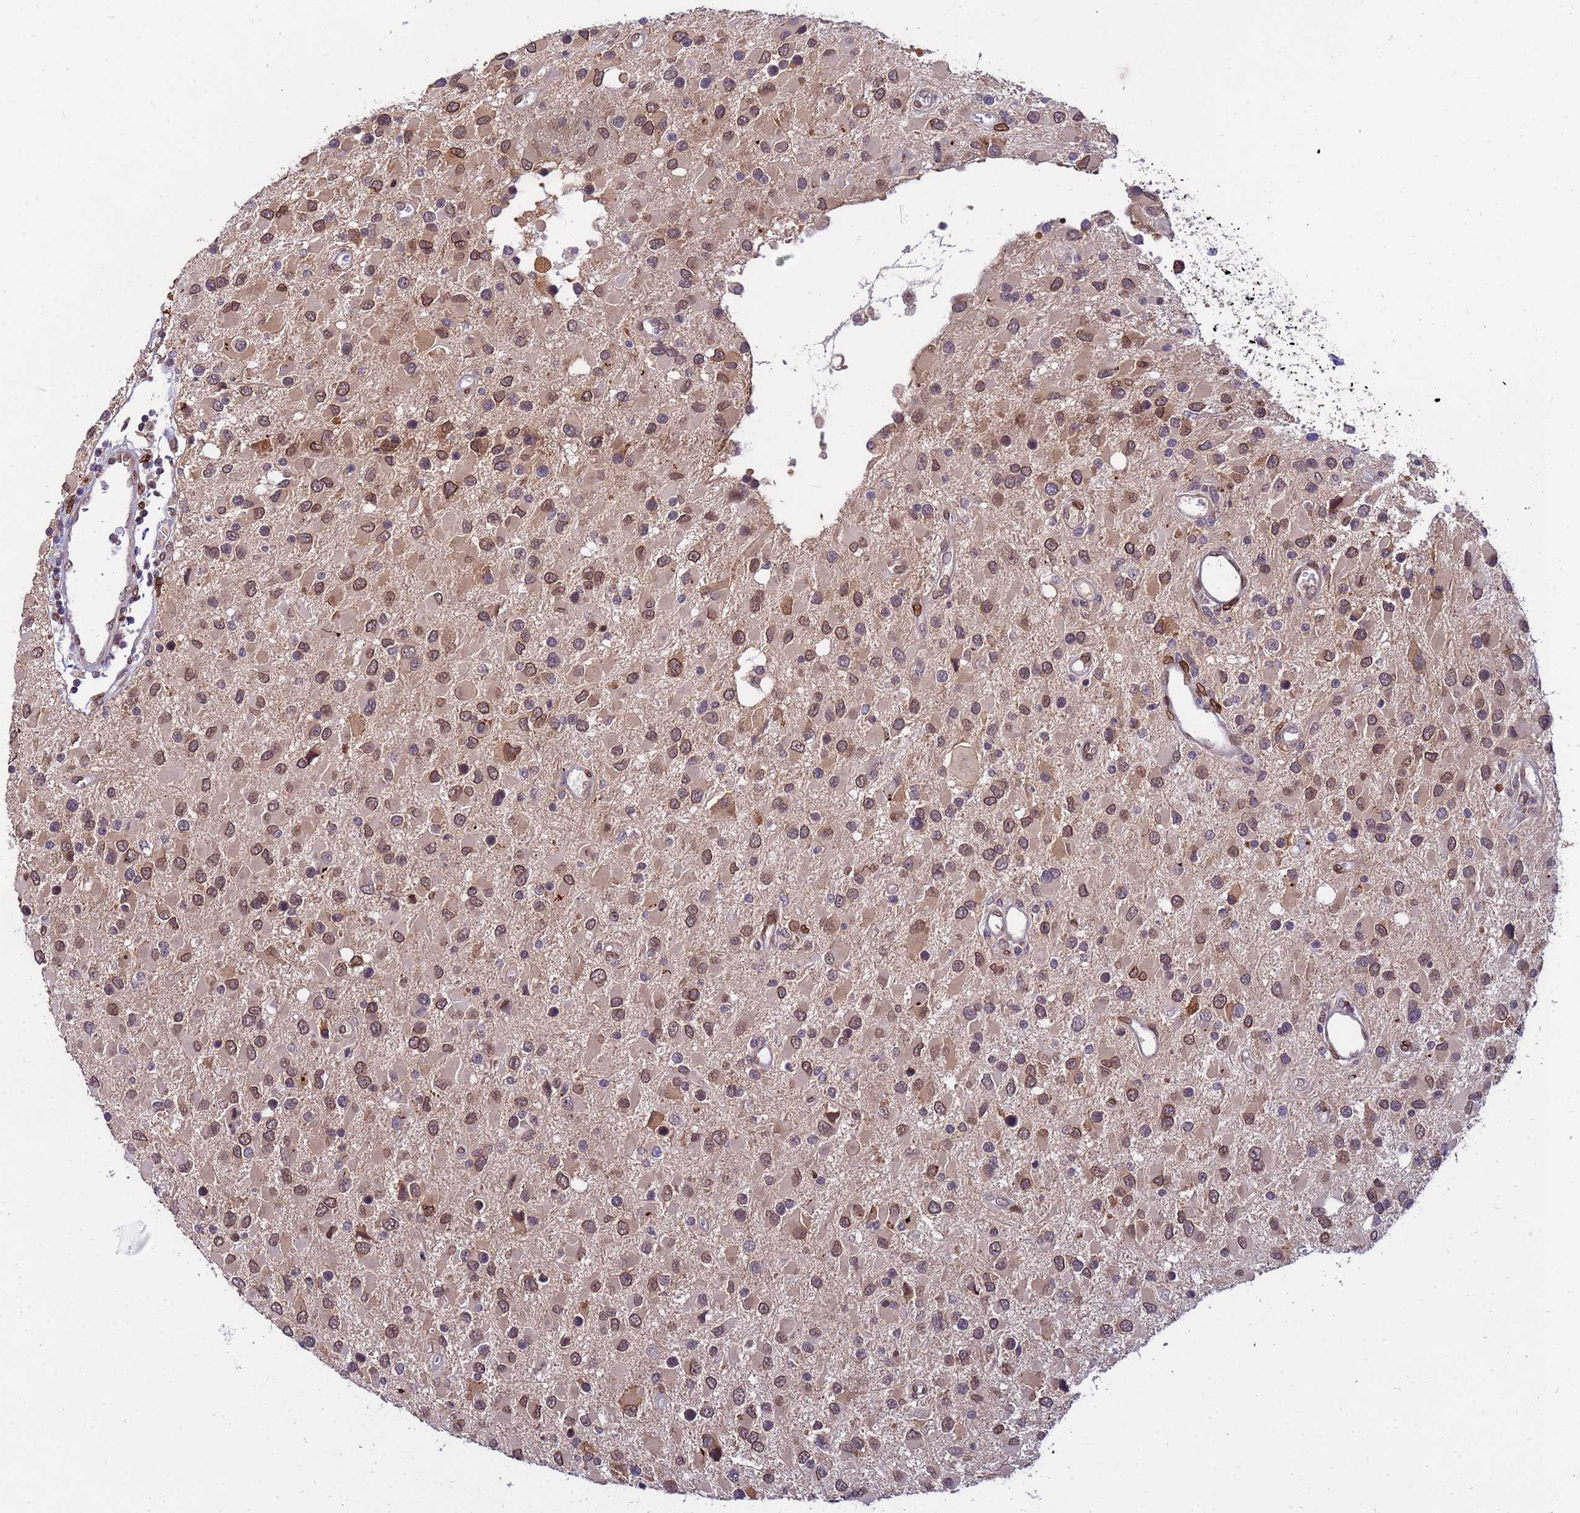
{"staining": {"intensity": "moderate", "quantity": ">75%", "location": "cytoplasmic/membranous,nuclear"}, "tissue": "glioma", "cell_type": "Tumor cells", "image_type": "cancer", "snomed": [{"axis": "morphology", "description": "Glioma, malignant, High grade"}, {"axis": "topography", "description": "Brain"}], "caption": "Protein staining by immunohistochemistry reveals moderate cytoplasmic/membranous and nuclear expression in about >75% of tumor cells in malignant glioma (high-grade).", "gene": "GPR135", "patient": {"sex": "male", "age": 53}}